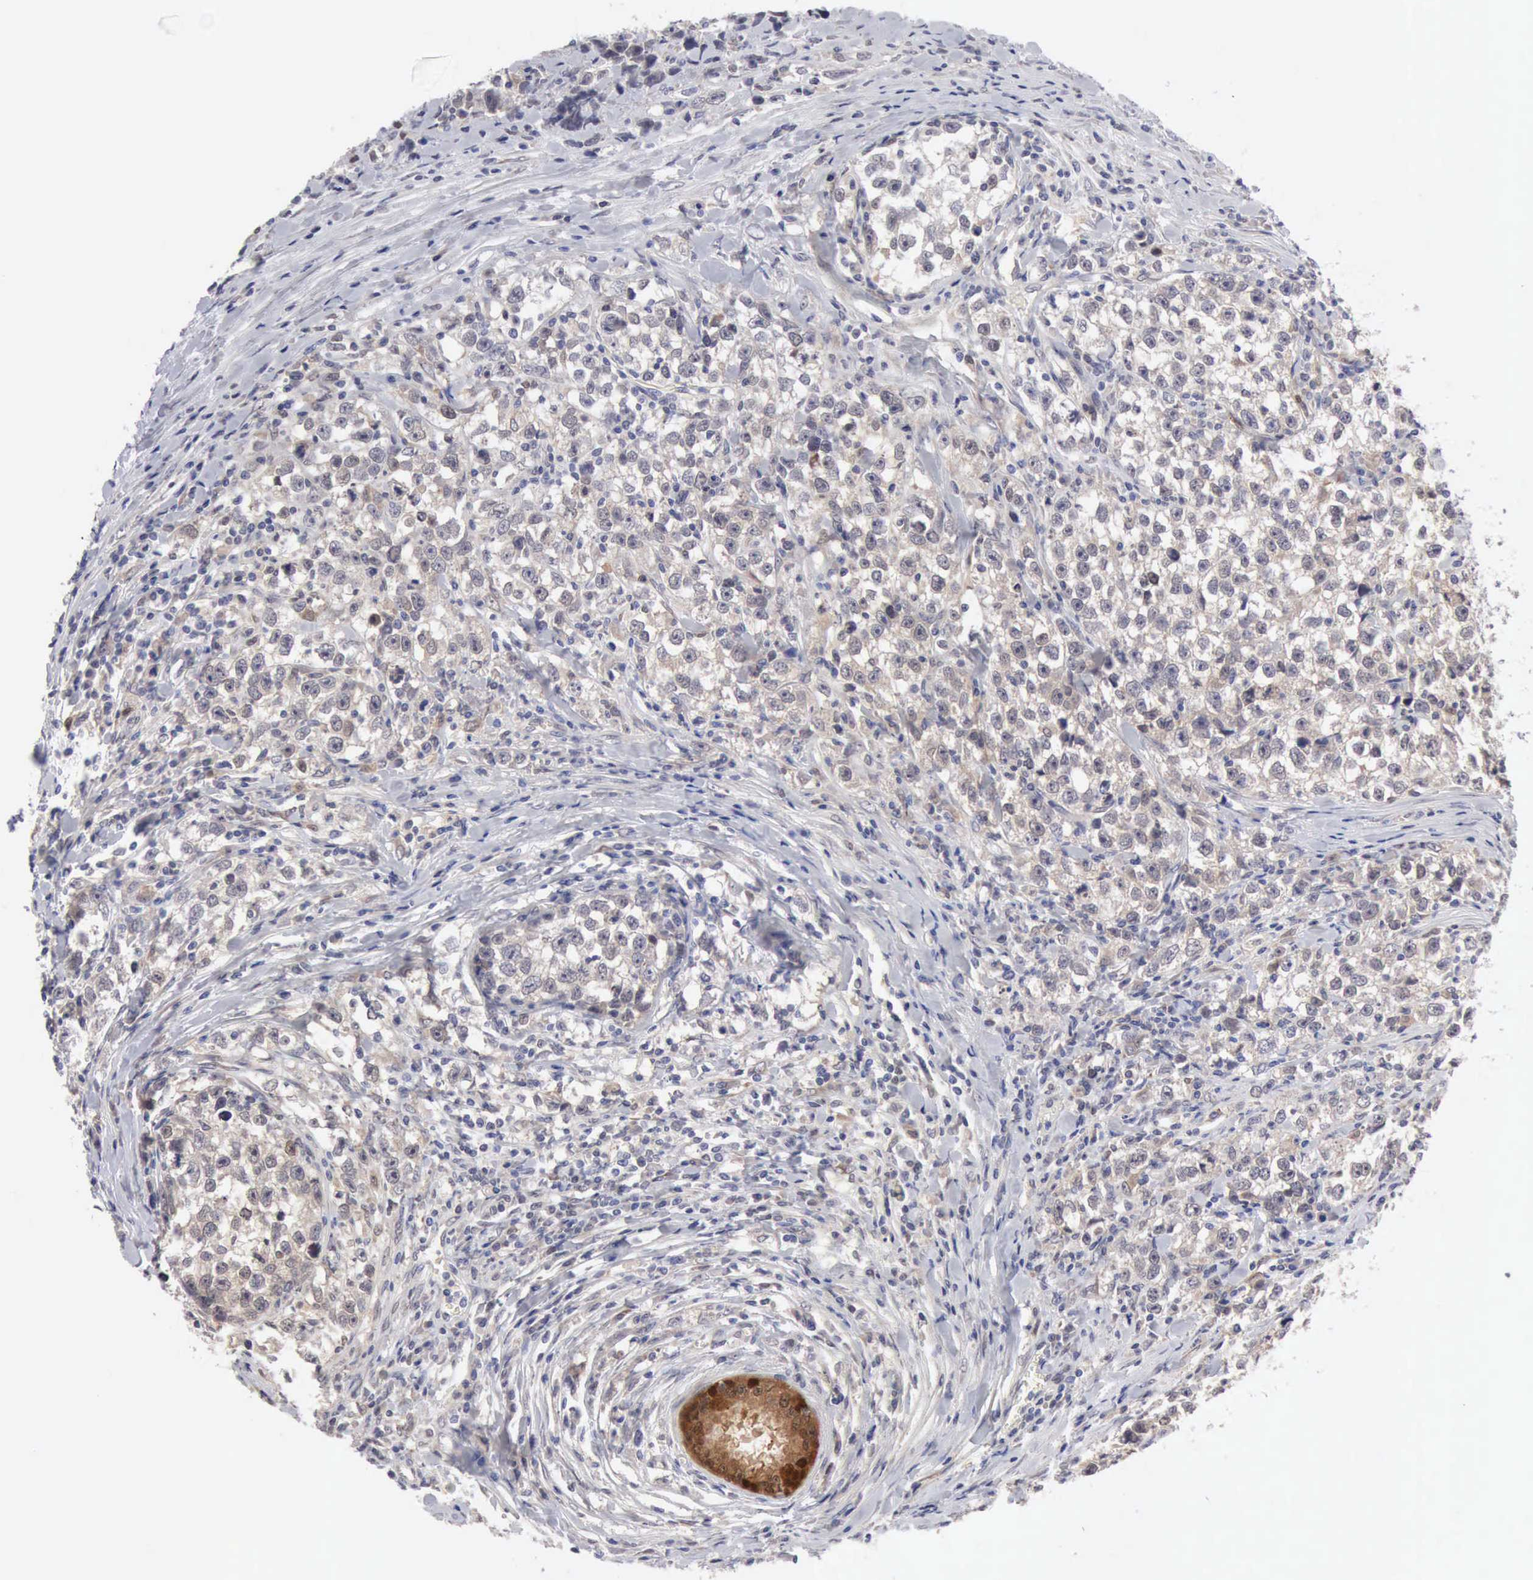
{"staining": {"intensity": "weak", "quantity": "25%-75%", "location": "cytoplasmic/membranous"}, "tissue": "testis cancer", "cell_type": "Tumor cells", "image_type": "cancer", "snomed": [{"axis": "morphology", "description": "Seminoma, NOS"}, {"axis": "morphology", "description": "Carcinoma, Embryonal, NOS"}, {"axis": "topography", "description": "Testis"}], "caption": "Testis cancer (embryonal carcinoma) stained for a protein reveals weak cytoplasmic/membranous positivity in tumor cells.", "gene": "PTGR2", "patient": {"sex": "male", "age": 30}}